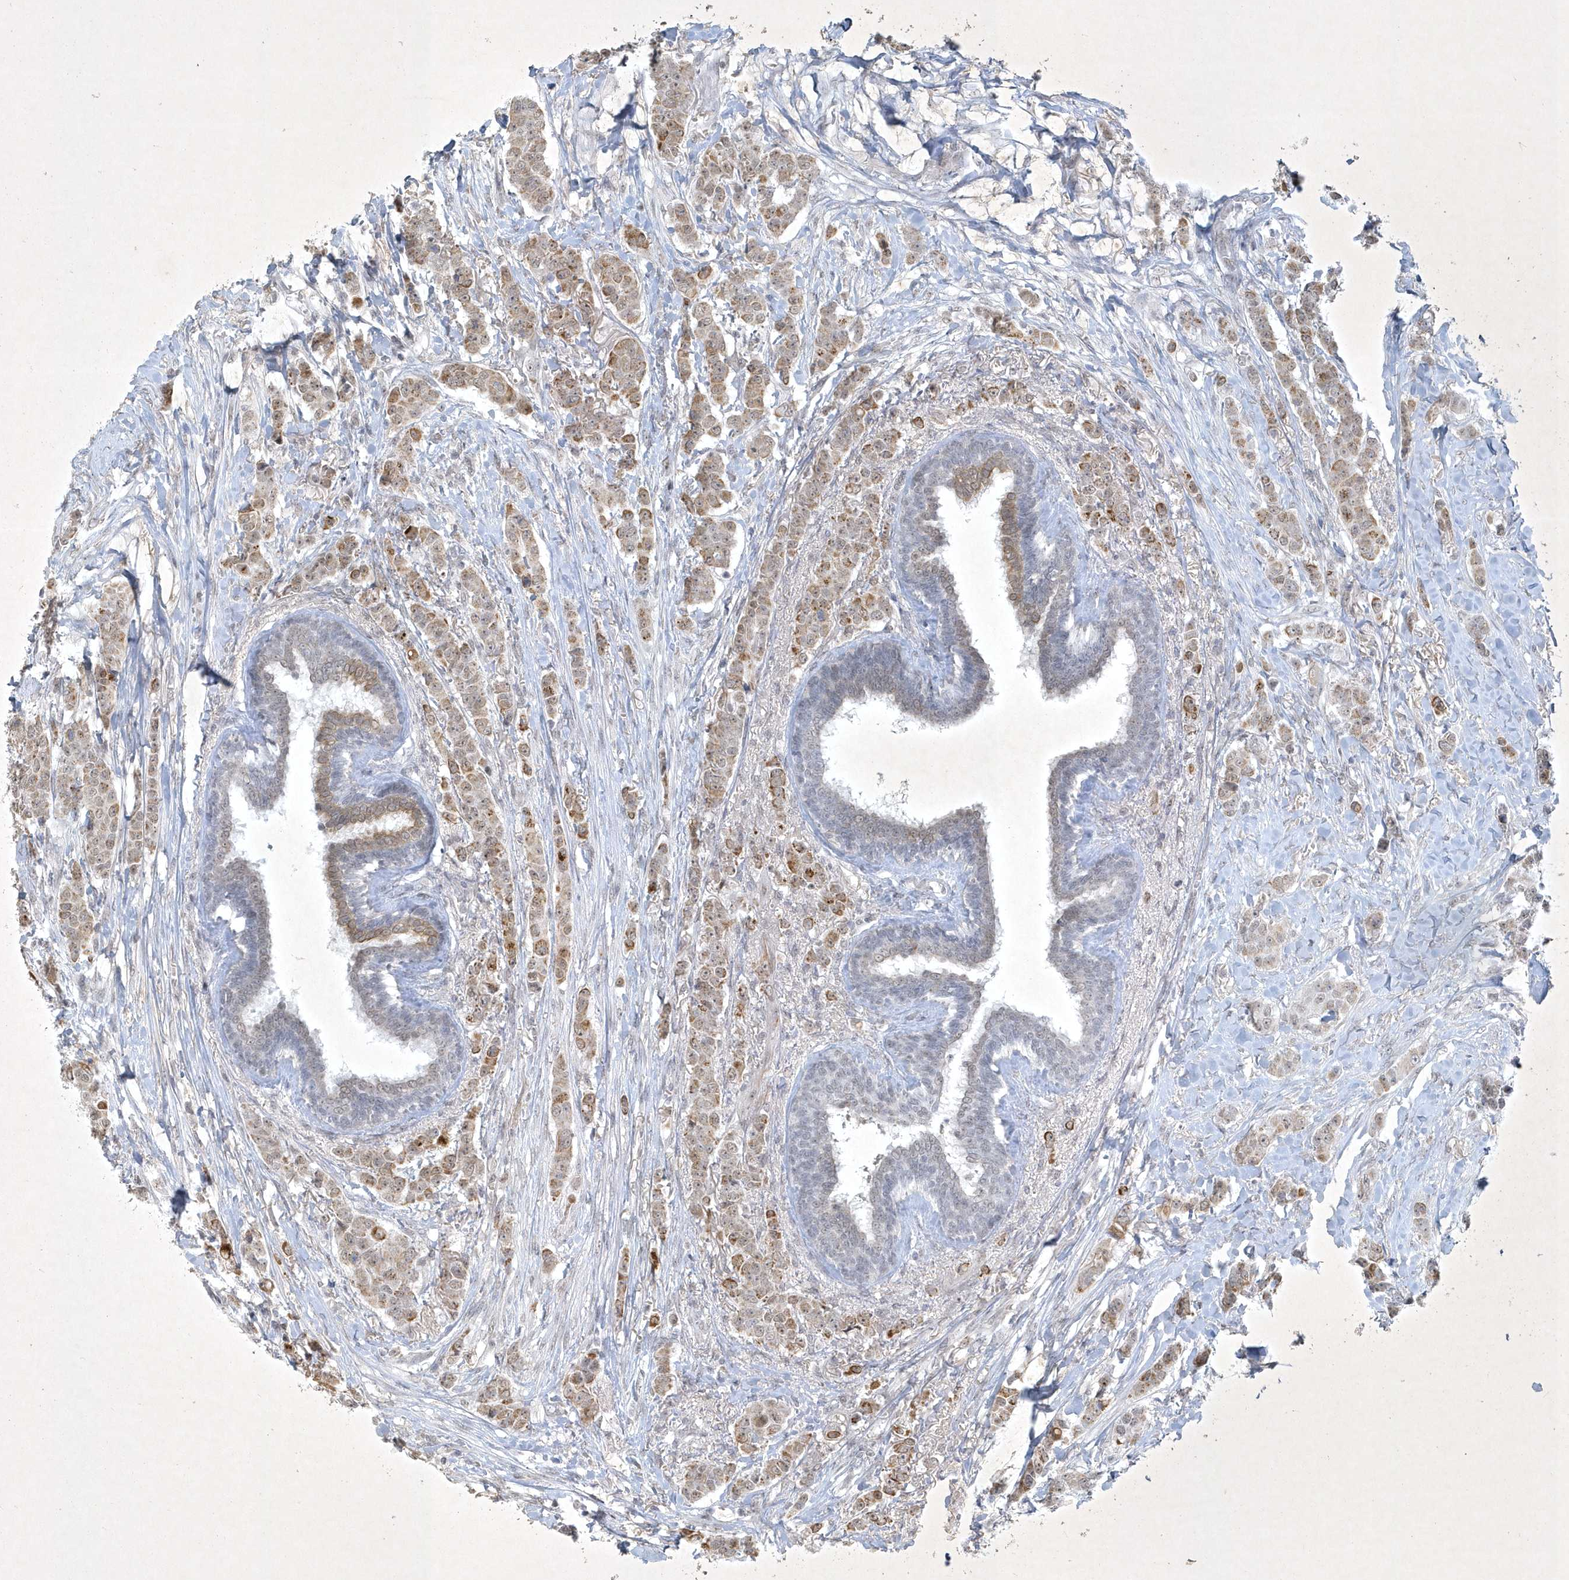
{"staining": {"intensity": "weak", "quantity": "25%-75%", "location": "cytoplasmic/membranous"}, "tissue": "breast cancer", "cell_type": "Tumor cells", "image_type": "cancer", "snomed": [{"axis": "morphology", "description": "Duct carcinoma"}, {"axis": "topography", "description": "Breast"}], "caption": "Immunohistochemistry (DAB) staining of human breast cancer (intraductal carcinoma) demonstrates weak cytoplasmic/membranous protein staining in about 25%-75% of tumor cells.", "gene": "ZBTB9", "patient": {"sex": "female", "age": 40}}